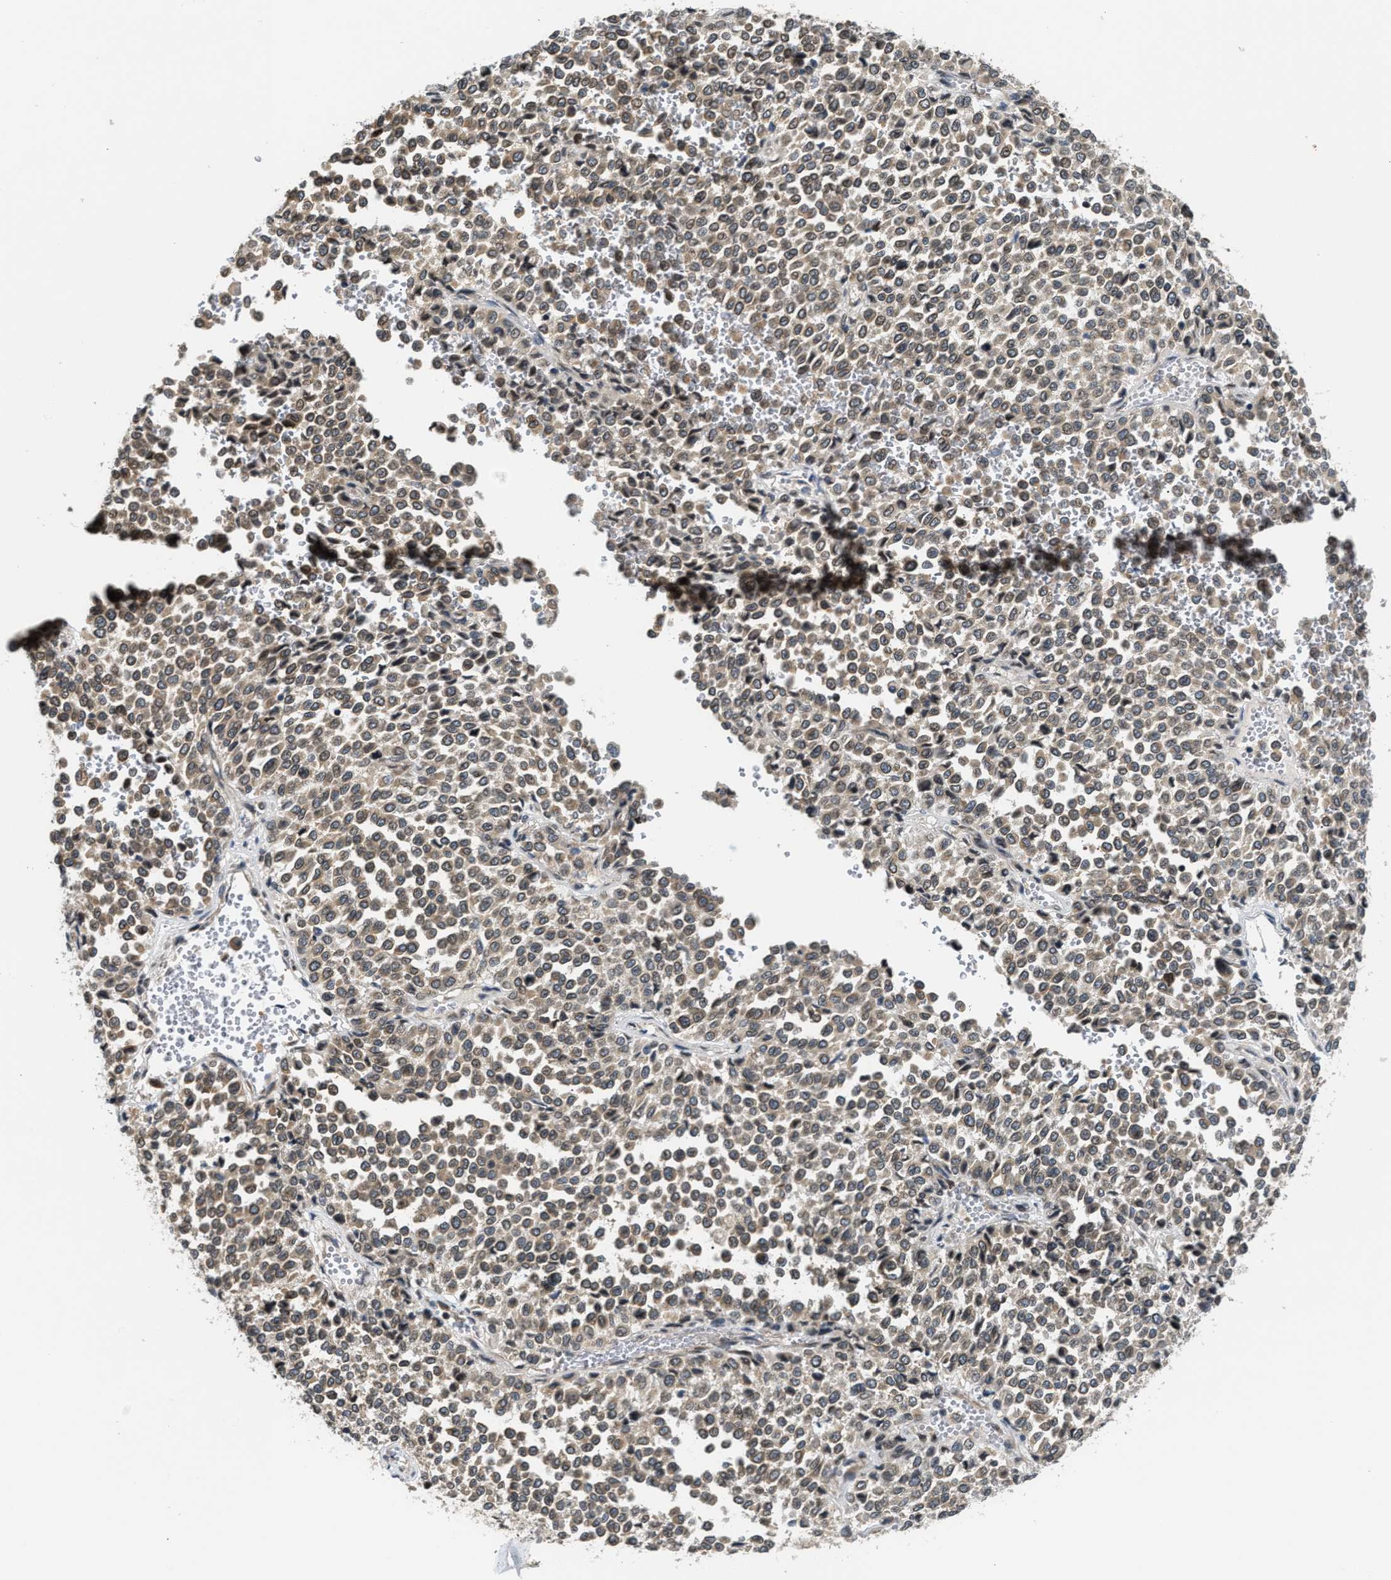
{"staining": {"intensity": "weak", "quantity": ">75%", "location": "cytoplasmic/membranous"}, "tissue": "melanoma", "cell_type": "Tumor cells", "image_type": "cancer", "snomed": [{"axis": "morphology", "description": "Malignant melanoma, Metastatic site"}, {"axis": "topography", "description": "Pancreas"}], "caption": "Immunohistochemistry image of melanoma stained for a protein (brown), which reveals low levels of weak cytoplasmic/membranous staining in about >75% of tumor cells.", "gene": "RAB29", "patient": {"sex": "female", "age": 30}}